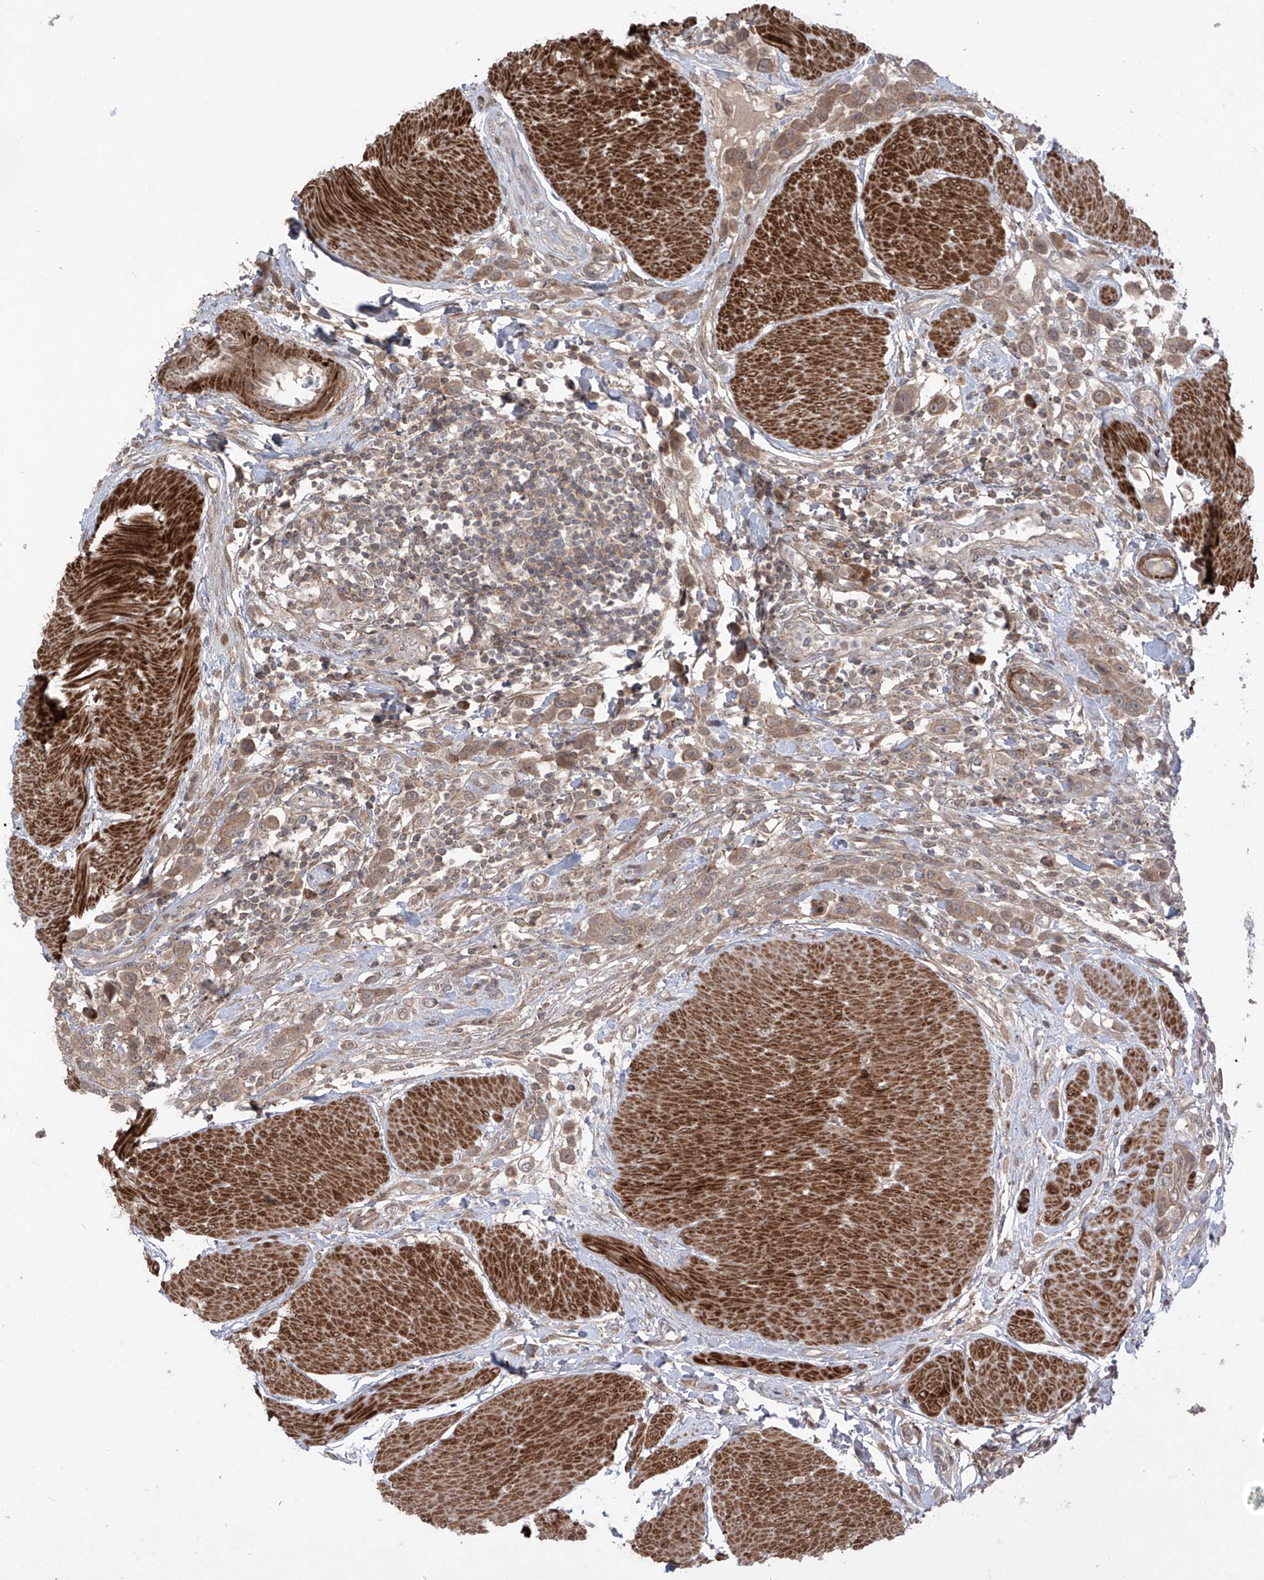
{"staining": {"intensity": "weak", "quantity": ">75%", "location": "cytoplasmic/membranous"}, "tissue": "urothelial cancer", "cell_type": "Tumor cells", "image_type": "cancer", "snomed": [{"axis": "morphology", "description": "Urothelial carcinoma, High grade"}, {"axis": "topography", "description": "Urinary bladder"}], "caption": "This photomicrograph reveals urothelial cancer stained with immunohistochemistry to label a protein in brown. The cytoplasmic/membranous of tumor cells show weak positivity for the protein. Nuclei are counter-stained blue.", "gene": "LRRC74A", "patient": {"sex": "male", "age": 50}}